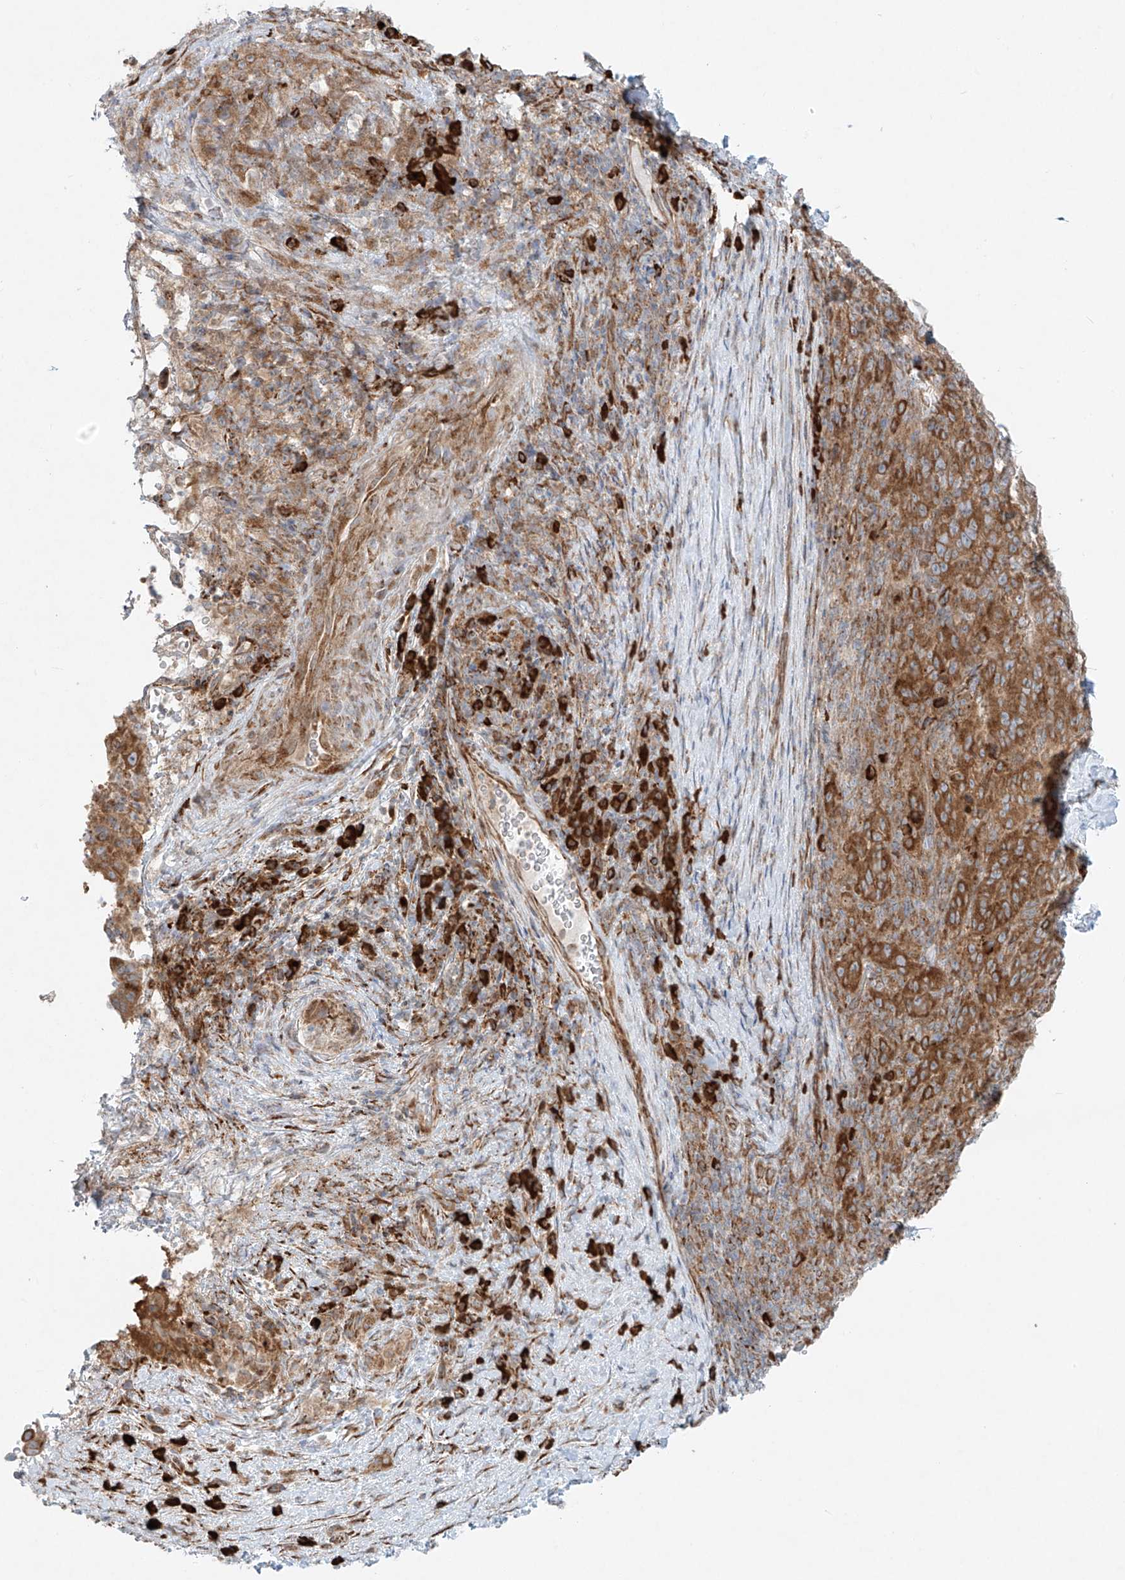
{"staining": {"intensity": "moderate", "quantity": ">75%", "location": "cytoplasmic/membranous"}, "tissue": "pancreatic cancer", "cell_type": "Tumor cells", "image_type": "cancer", "snomed": [{"axis": "morphology", "description": "Adenocarcinoma, NOS"}, {"axis": "topography", "description": "Pancreas"}], "caption": "Protein positivity by immunohistochemistry demonstrates moderate cytoplasmic/membranous staining in approximately >75% of tumor cells in pancreatic cancer (adenocarcinoma). The staining was performed using DAB to visualize the protein expression in brown, while the nuclei were stained in blue with hematoxylin (Magnification: 20x).", "gene": "EIPR1", "patient": {"sex": "male", "age": 63}}